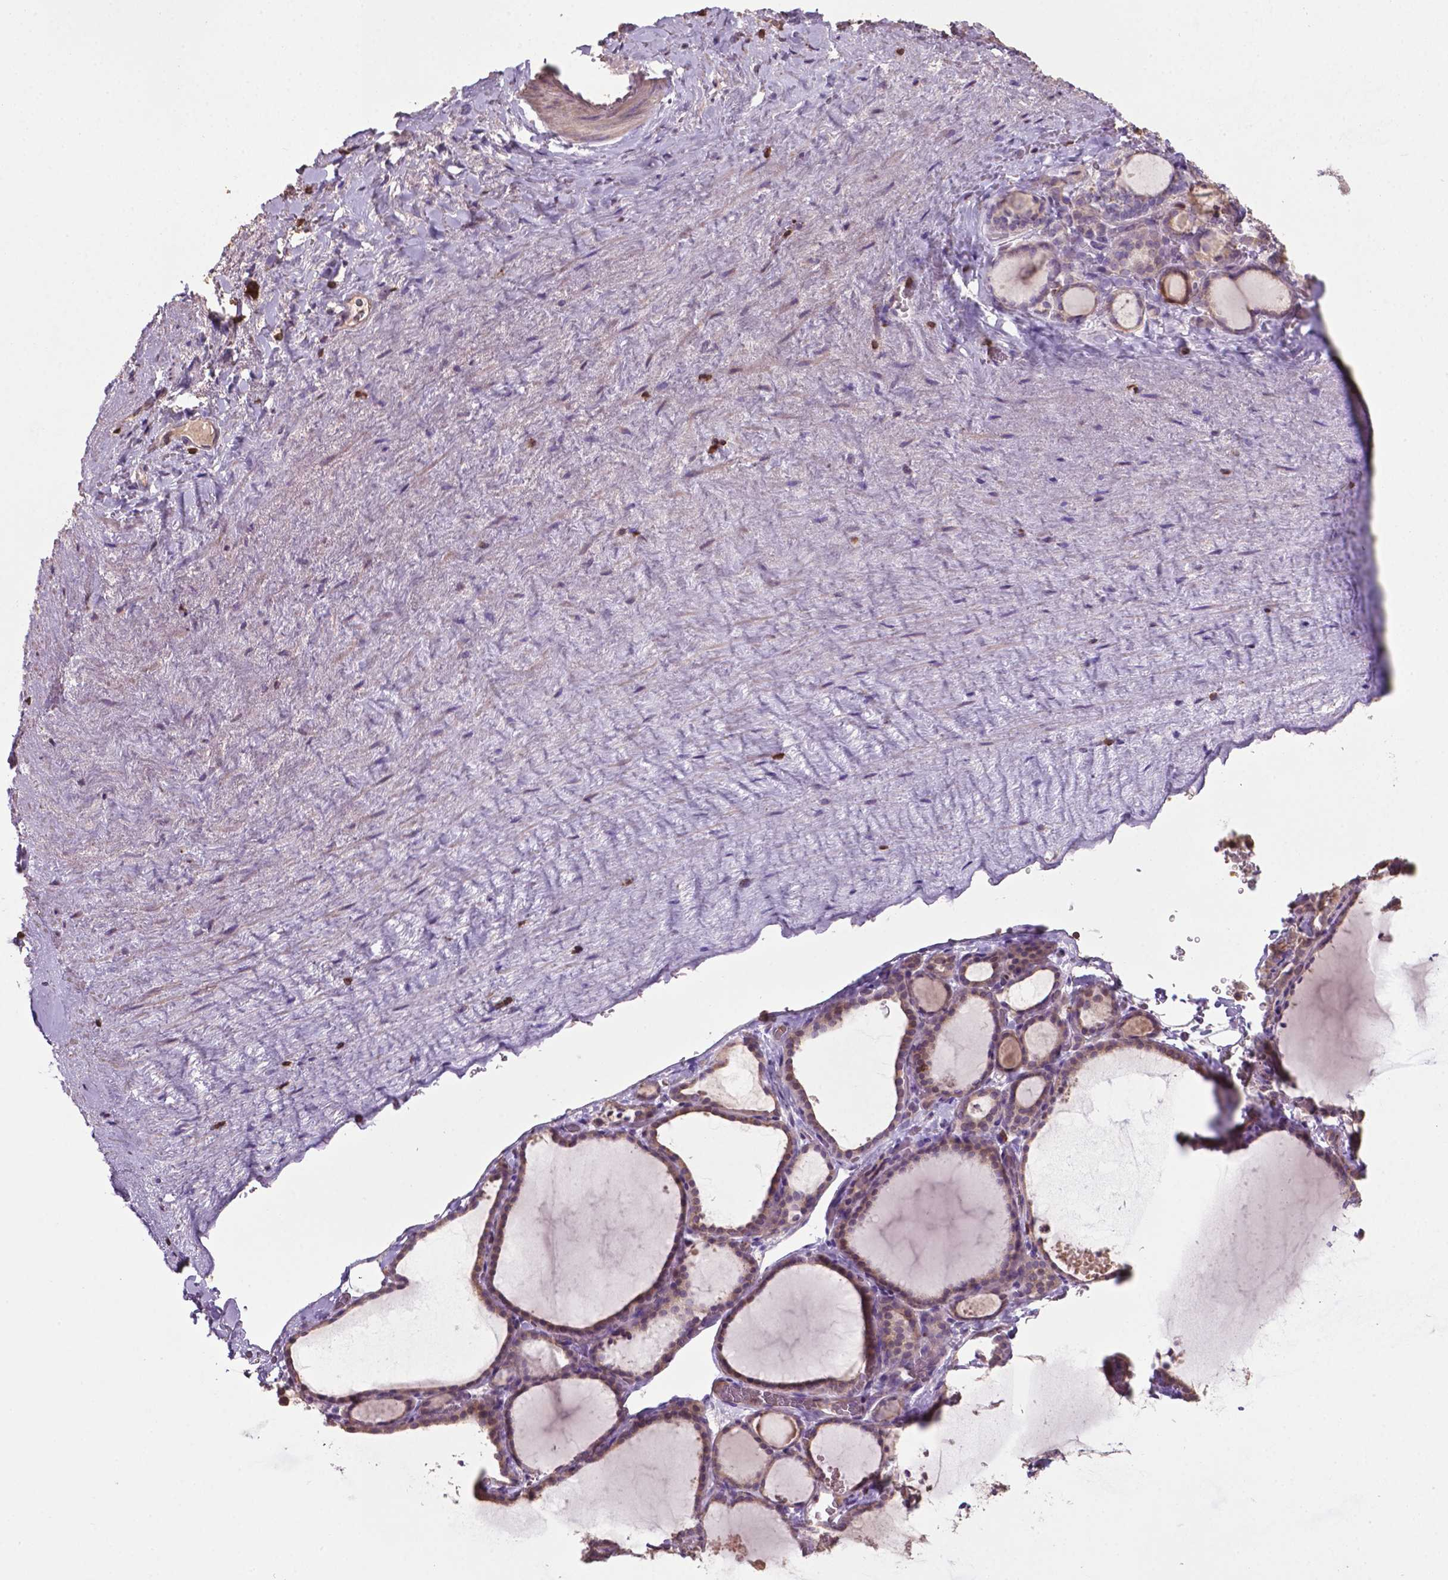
{"staining": {"intensity": "weak", "quantity": ">75%", "location": "cytoplasmic/membranous"}, "tissue": "thyroid gland", "cell_type": "Glandular cells", "image_type": "normal", "snomed": [{"axis": "morphology", "description": "Normal tissue, NOS"}, {"axis": "topography", "description": "Thyroid gland"}], "caption": "Thyroid gland stained for a protein (brown) exhibits weak cytoplasmic/membranous positive expression in approximately >75% of glandular cells.", "gene": "TBC1D10C", "patient": {"sex": "female", "age": 22}}